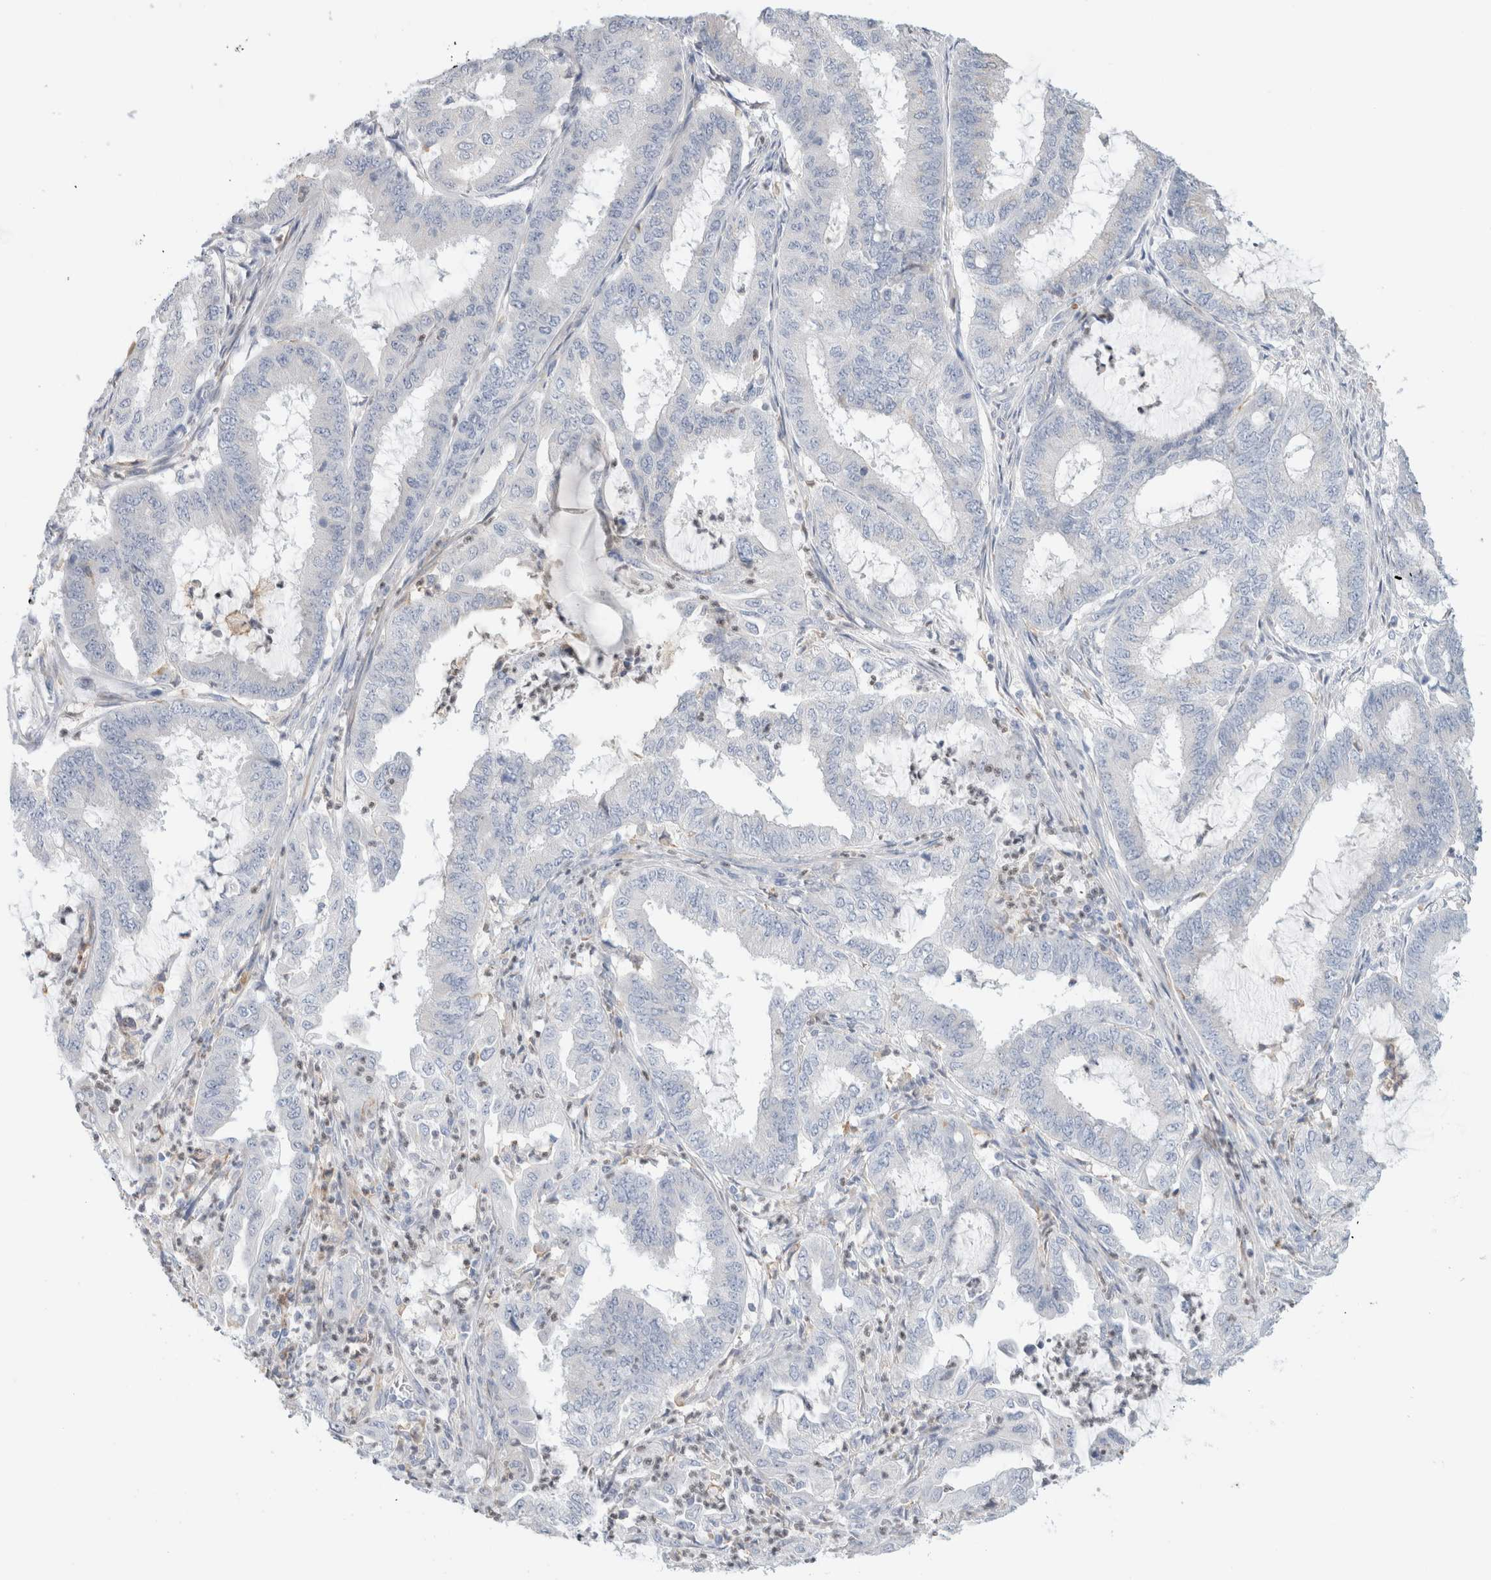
{"staining": {"intensity": "negative", "quantity": "none", "location": "none"}, "tissue": "endometrial cancer", "cell_type": "Tumor cells", "image_type": "cancer", "snomed": [{"axis": "morphology", "description": "Adenocarcinoma, NOS"}, {"axis": "topography", "description": "Endometrium"}], "caption": "Micrograph shows no significant protein expression in tumor cells of endometrial adenocarcinoma.", "gene": "ADAM30", "patient": {"sex": "female", "age": 51}}